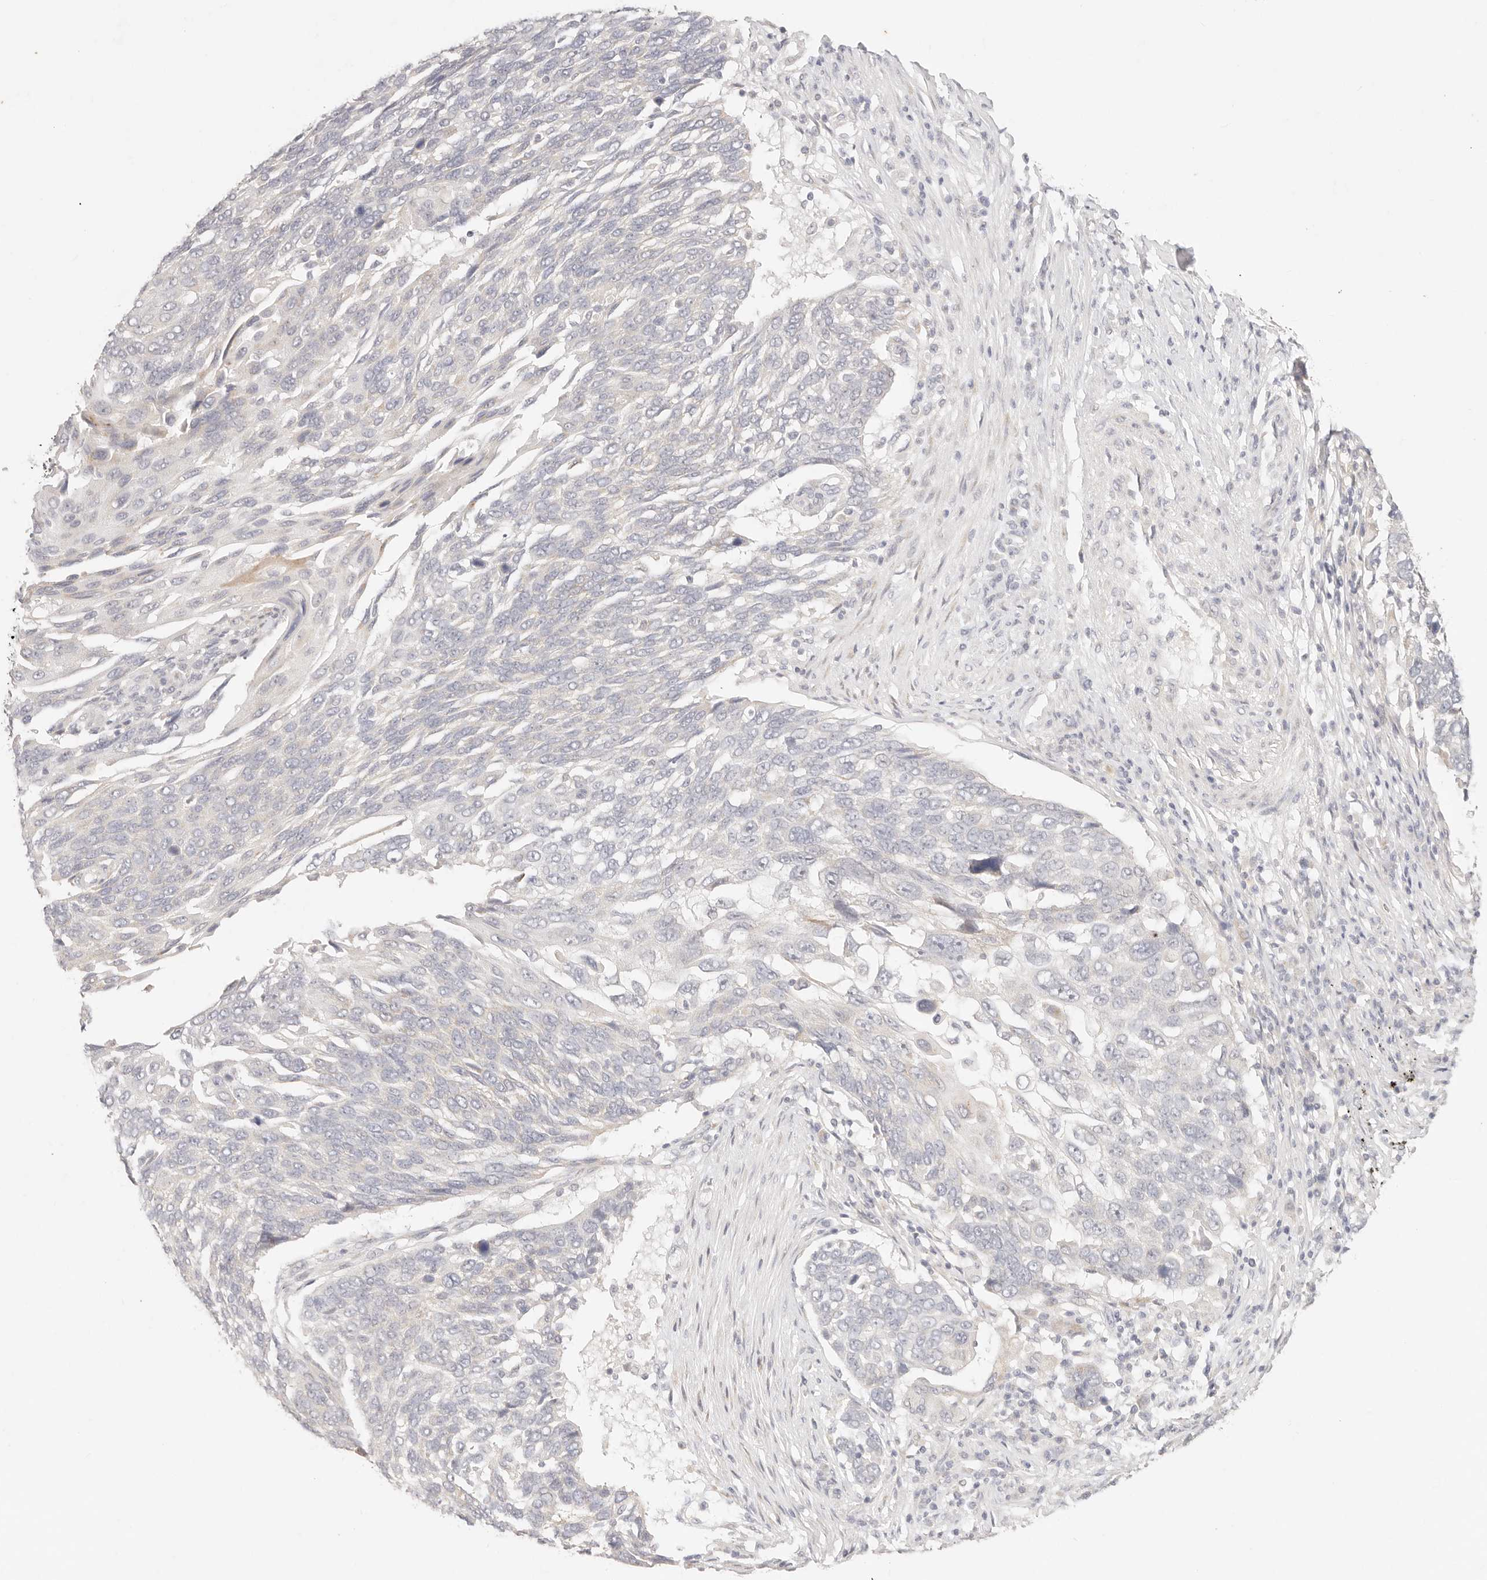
{"staining": {"intensity": "negative", "quantity": "none", "location": "none"}, "tissue": "lung cancer", "cell_type": "Tumor cells", "image_type": "cancer", "snomed": [{"axis": "morphology", "description": "Squamous cell carcinoma, NOS"}, {"axis": "topography", "description": "Lung"}], "caption": "The immunohistochemistry (IHC) micrograph has no significant expression in tumor cells of squamous cell carcinoma (lung) tissue.", "gene": "GPR156", "patient": {"sex": "male", "age": 66}}